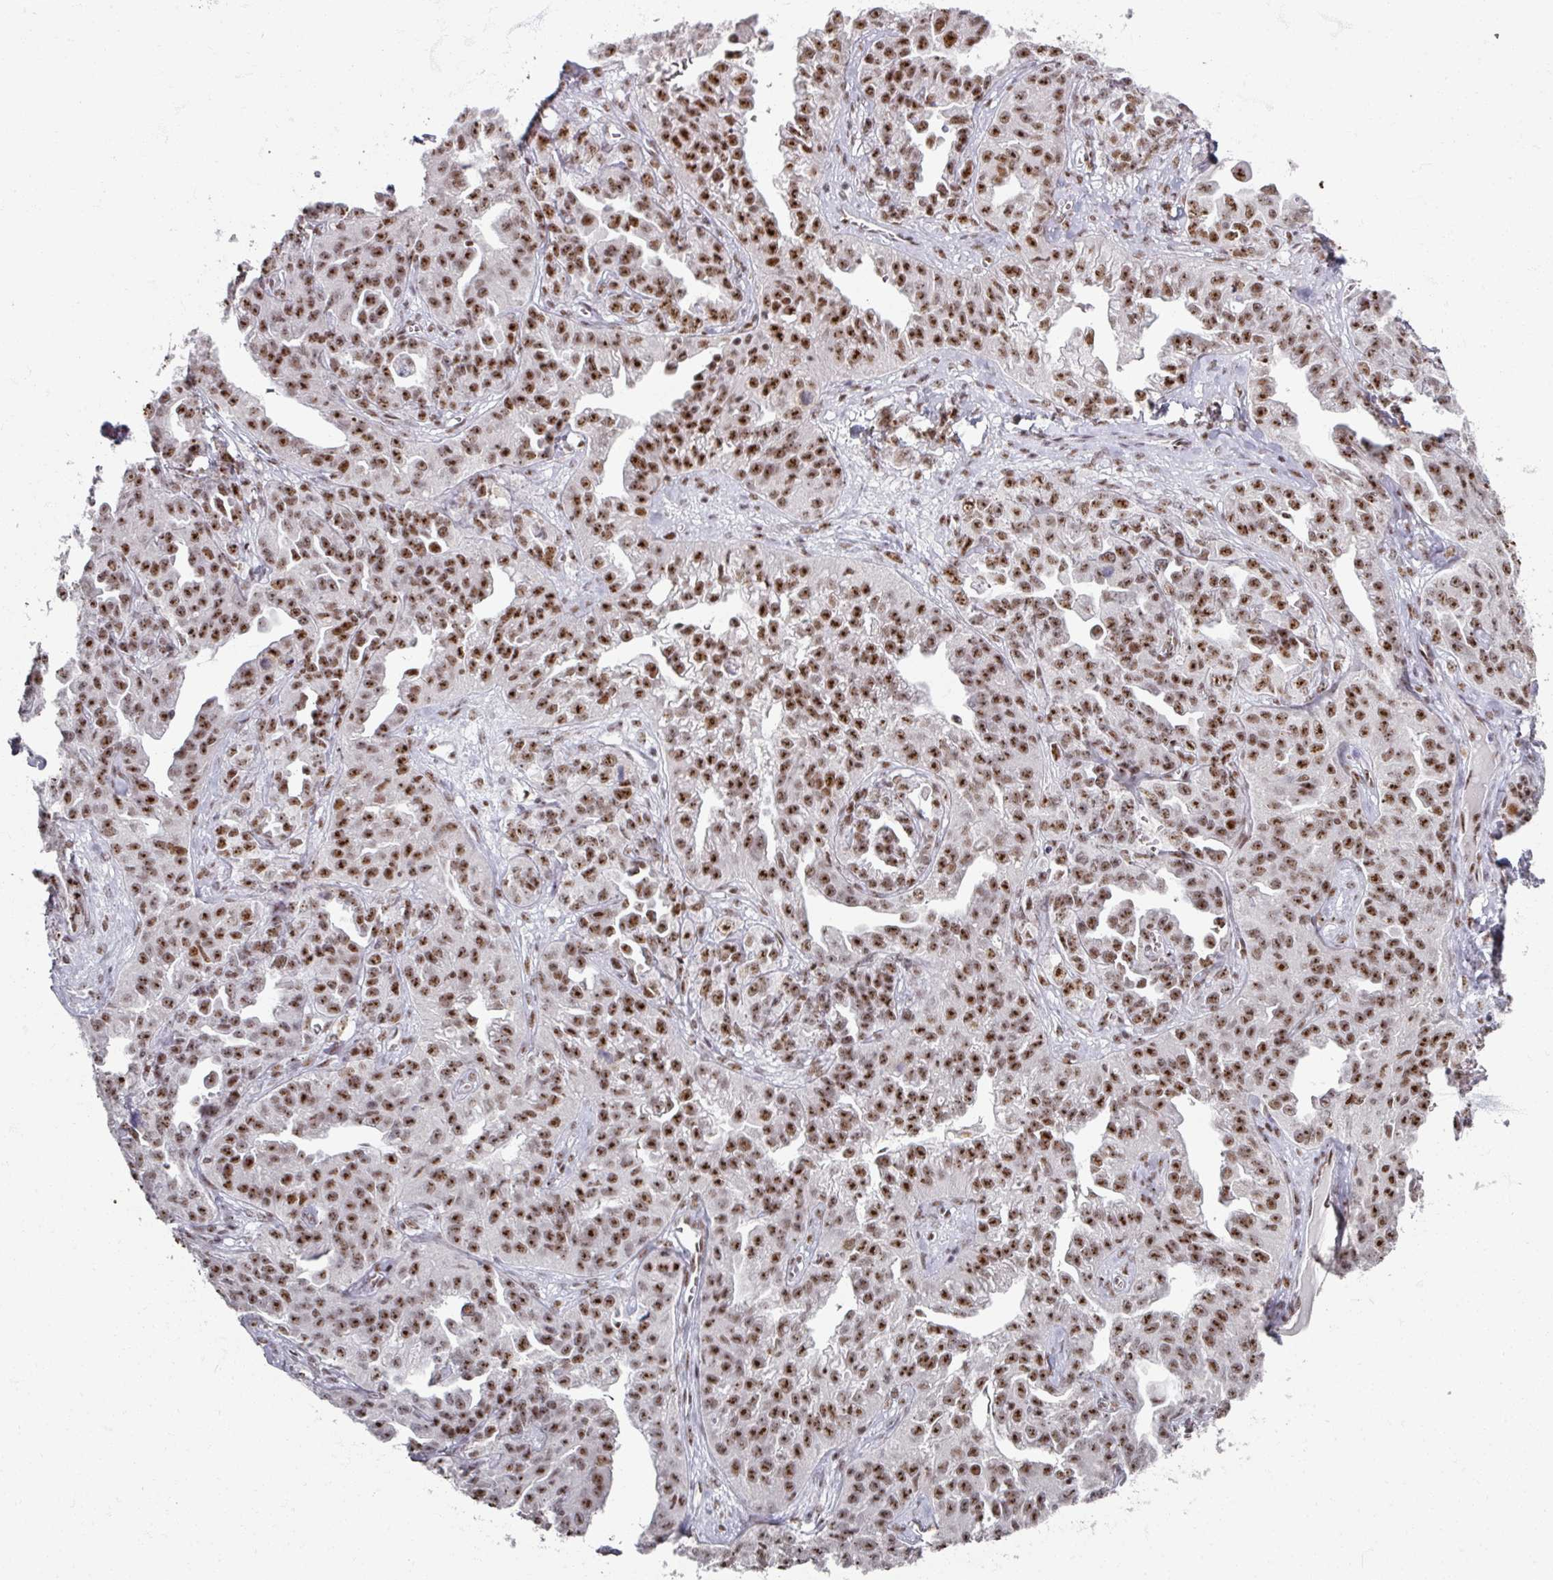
{"staining": {"intensity": "strong", "quantity": ">75%", "location": "nuclear"}, "tissue": "ovarian cancer", "cell_type": "Tumor cells", "image_type": "cancer", "snomed": [{"axis": "morphology", "description": "Cystadenocarcinoma, serous, NOS"}, {"axis": "topography", "description": "Ovary"}], "caption": "Immunohistochemical staining of serous cystadenocarcinoma (ovarian) demonstrates strong nuclear protein positivity in about >75% of tumor cells.", "gene": "ADAR", "patient": {"sex": "female", "age": 75}}